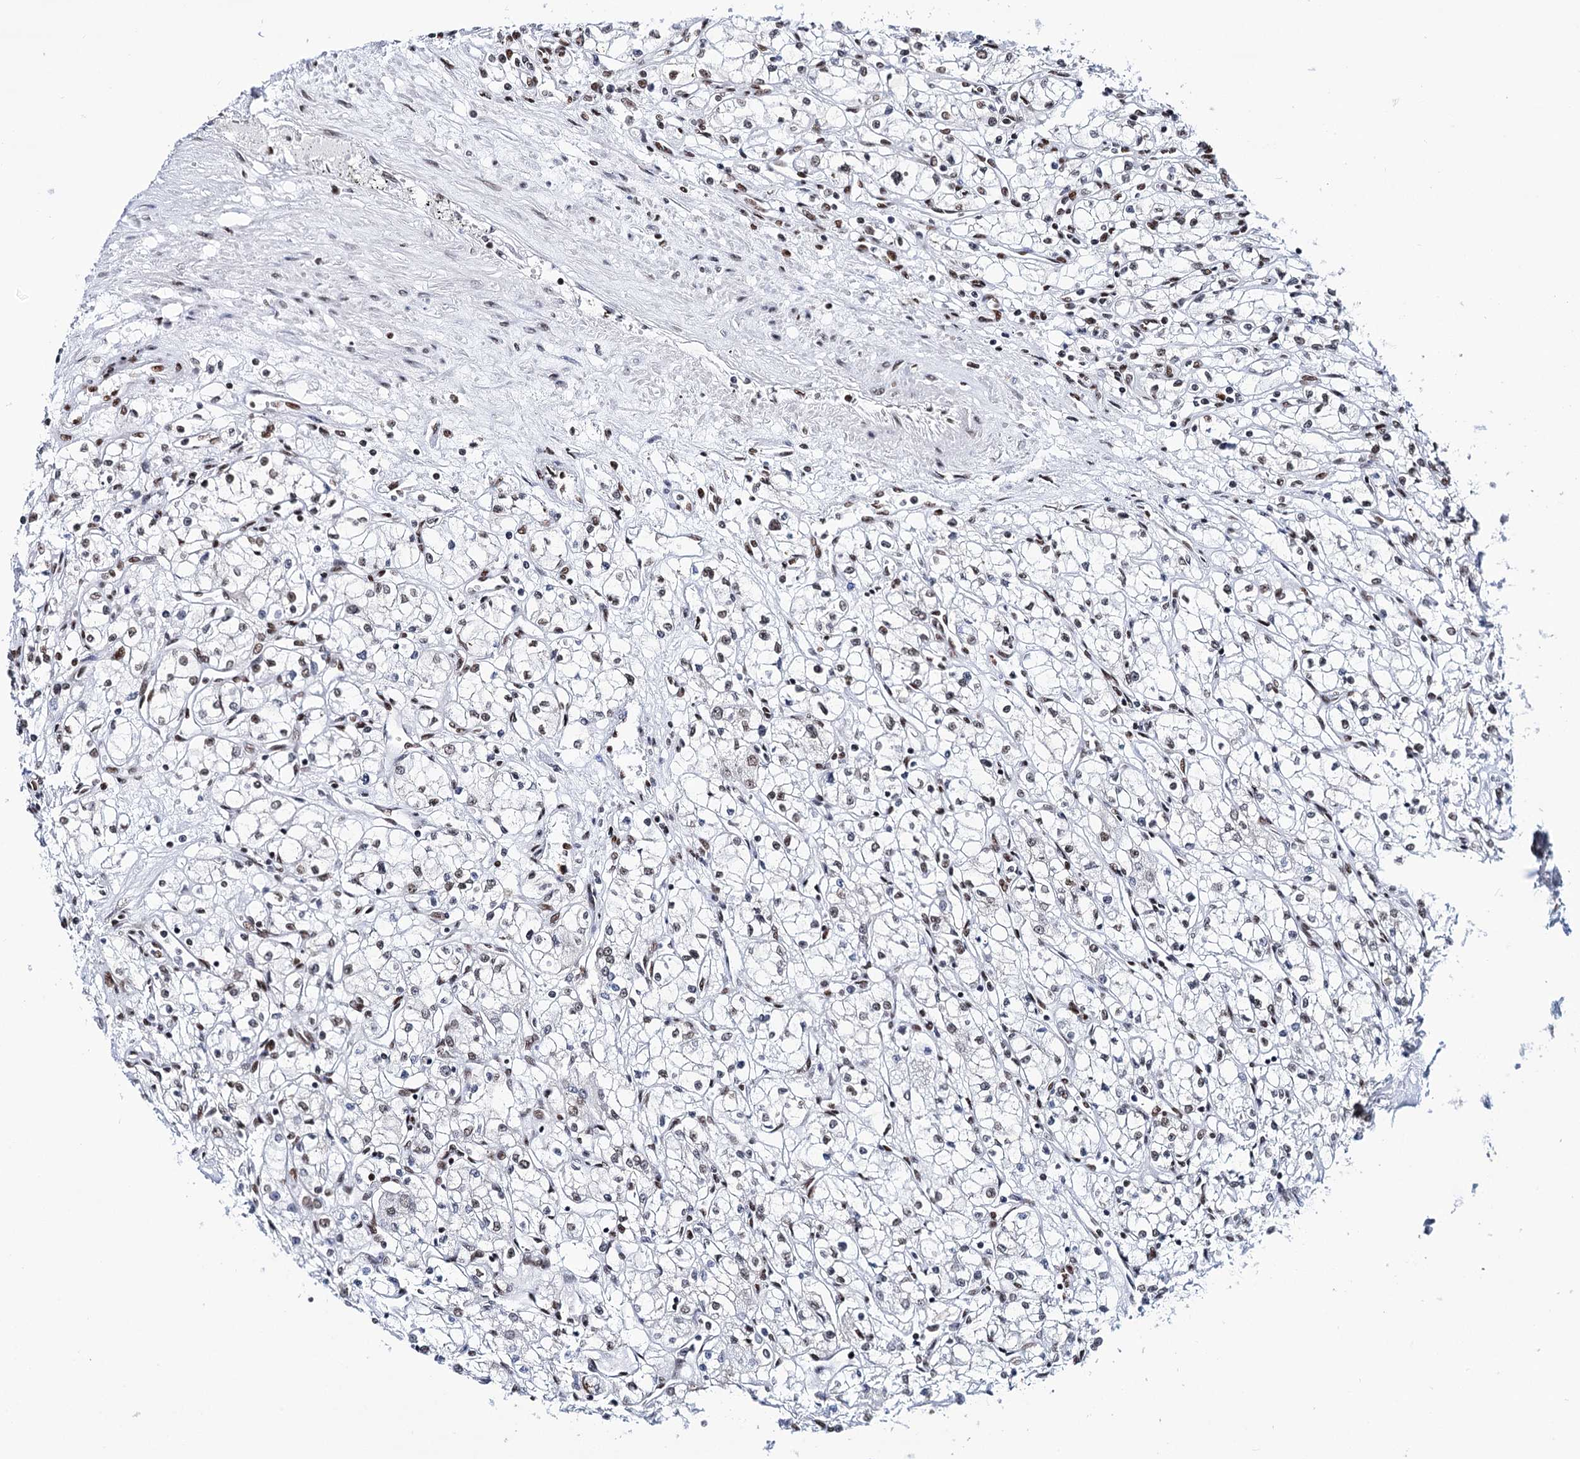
{"staining": {"intensity": "weak", "quantity": "25%-75%", "location": "nuclear"}, "tissue": "renal cancer", "cell_type": "Tumor cells", "image_type": "cancer", "snomed": [{"axis": "morphology", "description": "Adenocarcinoma, NOS"}, {"axis": "topography", "description": "Kidney"}], "caption": "This histopathology image demonstrates immunohistochemistry (IHC) staining of adenocarcinoma (renal), with low weak nuclear positivity in about 25%-75% of tumor cells.", "gene": "MATR3", "patient": {"sex": "male", "age": 59}}